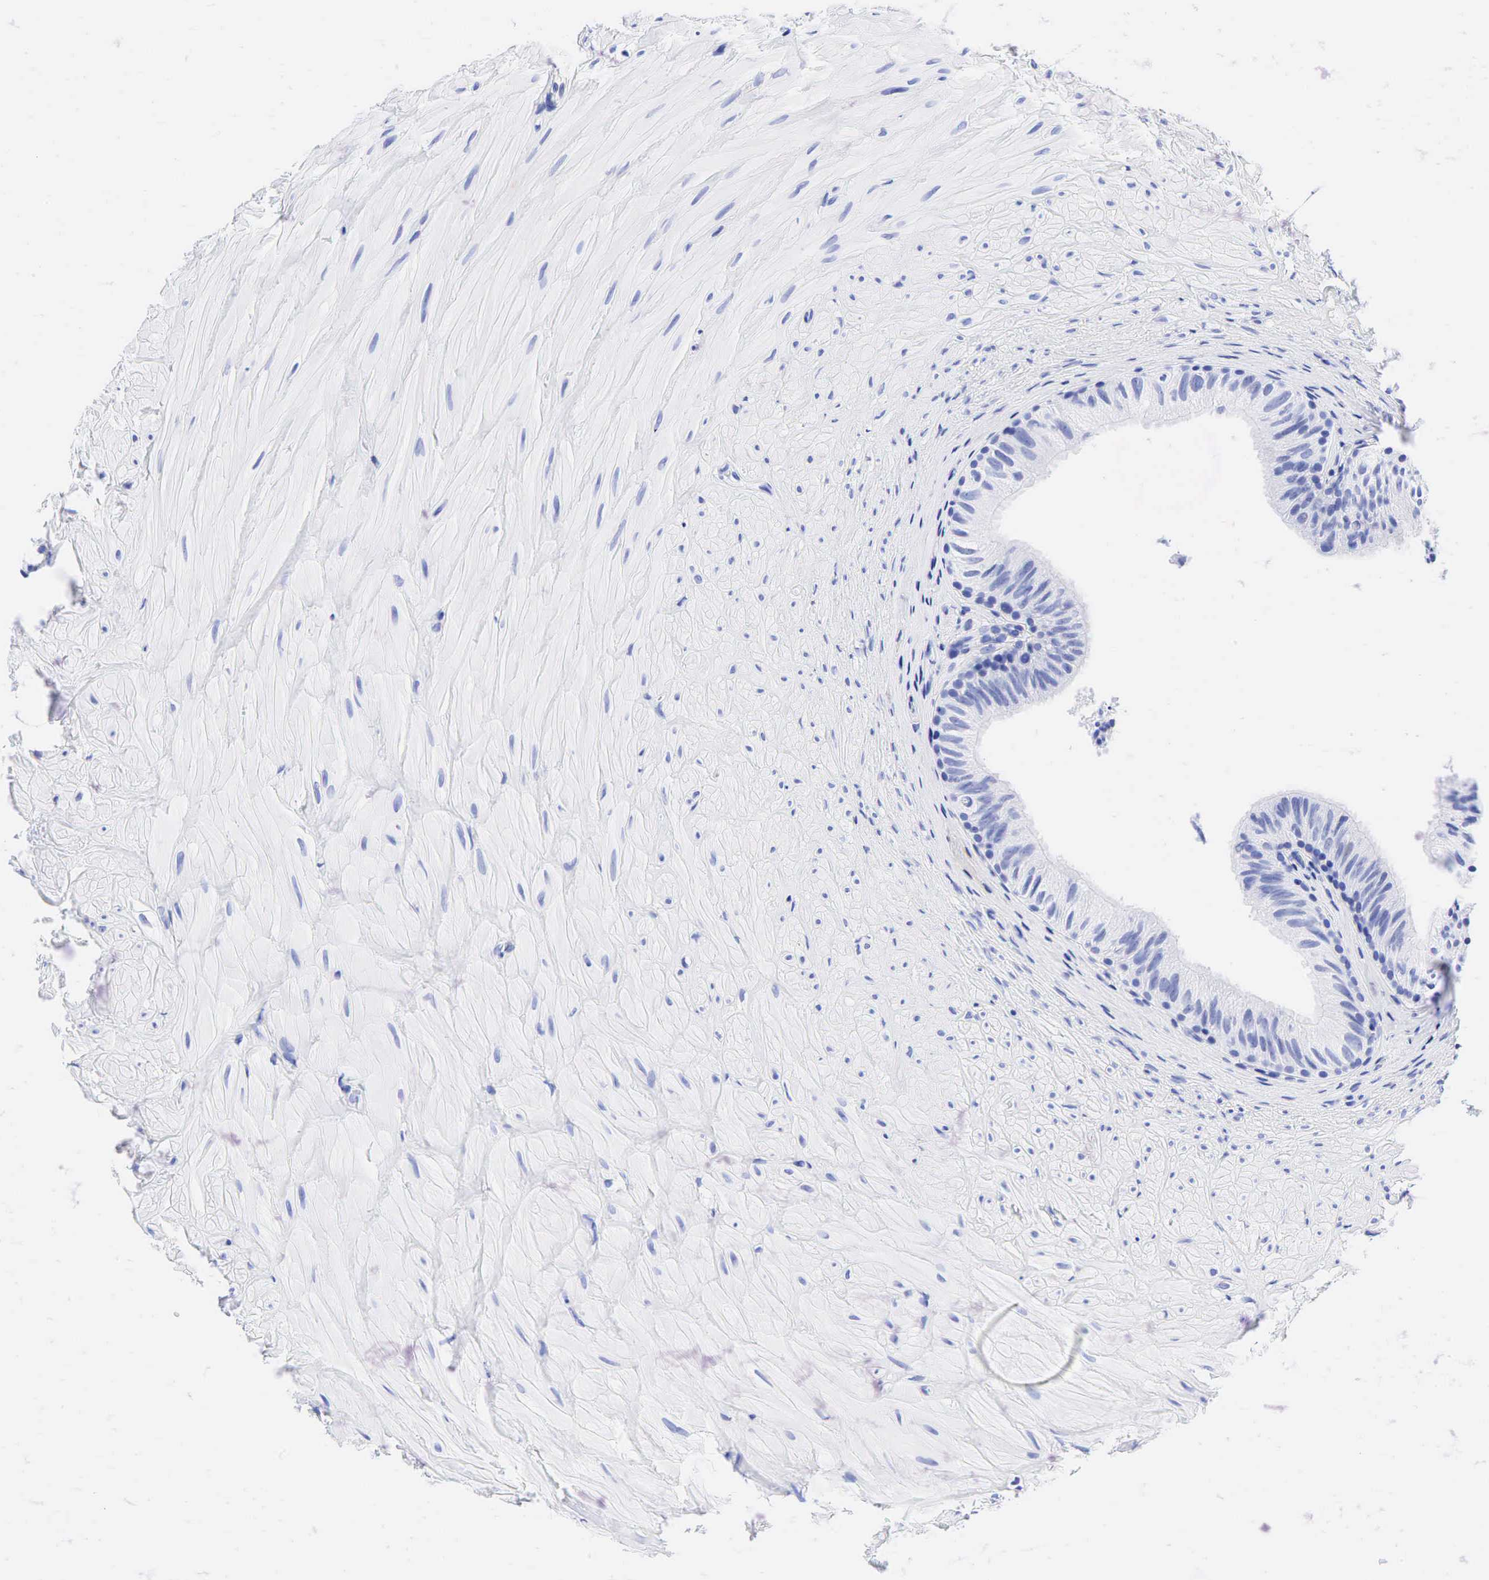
{"staining": {"intensity": "negative", "quantity": "none", "location": "none"}, "tissue": "epididymis", "cell_type": "Glandular cells", "image_type": "normal", "snomed": [{"axis": "morphology", "description": "Normal tissue, NOS"}, {"axis": "topography", "description": "Epididymis"}], "caption": "Immunohistochemistry (IHC) image of benign epididymis: epididymis stained with DAB shows no significant protein positivity in glandular cells.", "gene": "FUT4", "patient": {"sex": "male", "age": 37}}